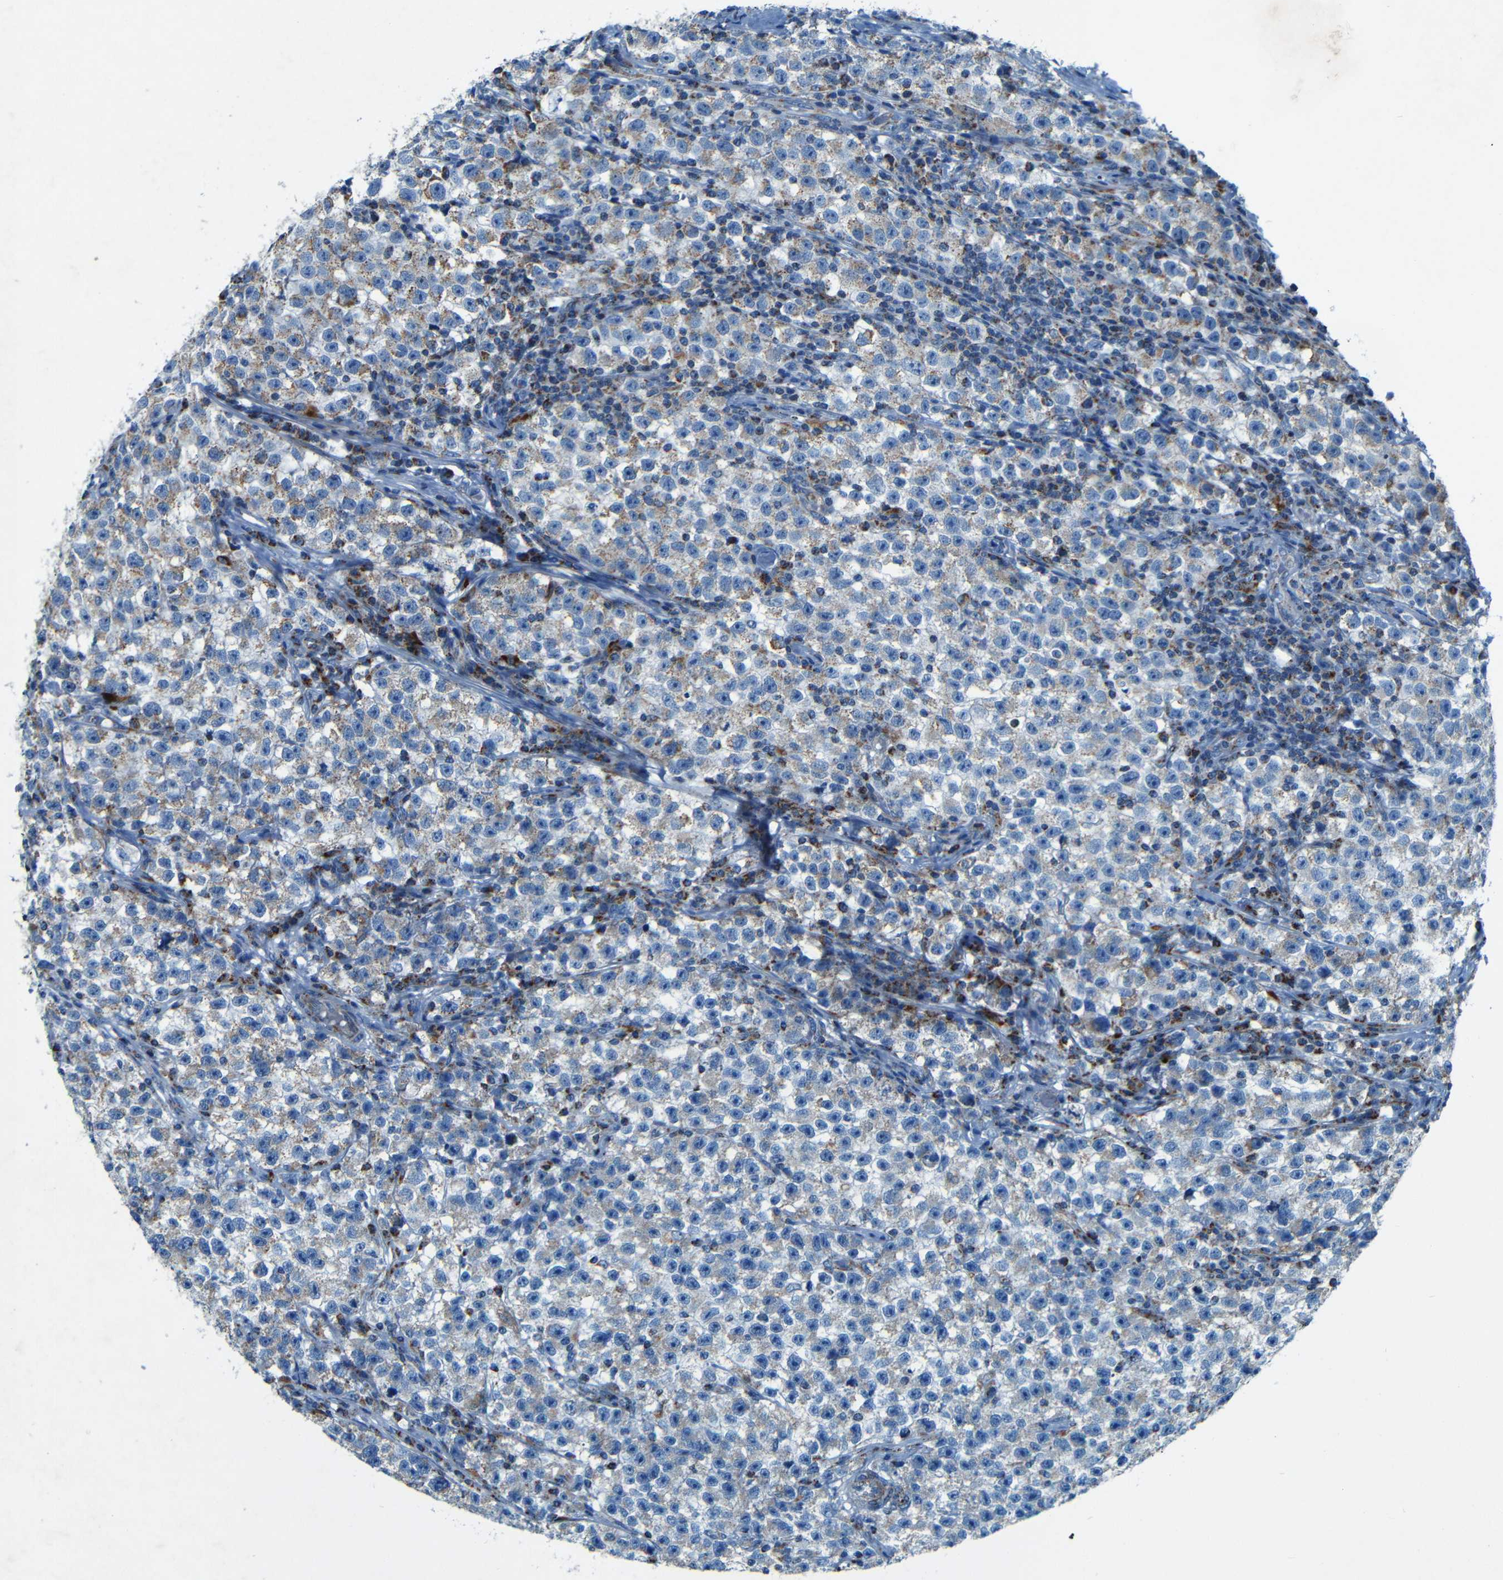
{"staining": {"intensity": "weak", "quantity": "25%-75%", "location": "cytoplasmic/membranous"}, "tissue": "testis cancer", "cell_type": "Tumor cells", "image_type": "cancer", "snomed": [{"axis": "morphology", "description": "Seminoma, NOS"}, {"axis": "topography", "description": "Testis"}], "caption": "Protein staining demonstrates weak cytoplasmic/membranous staining in about 25%-75% of tumor cells in testis cancer.", "gene": "WSCD2", "patient": {"sex": "male", "age": 22}}